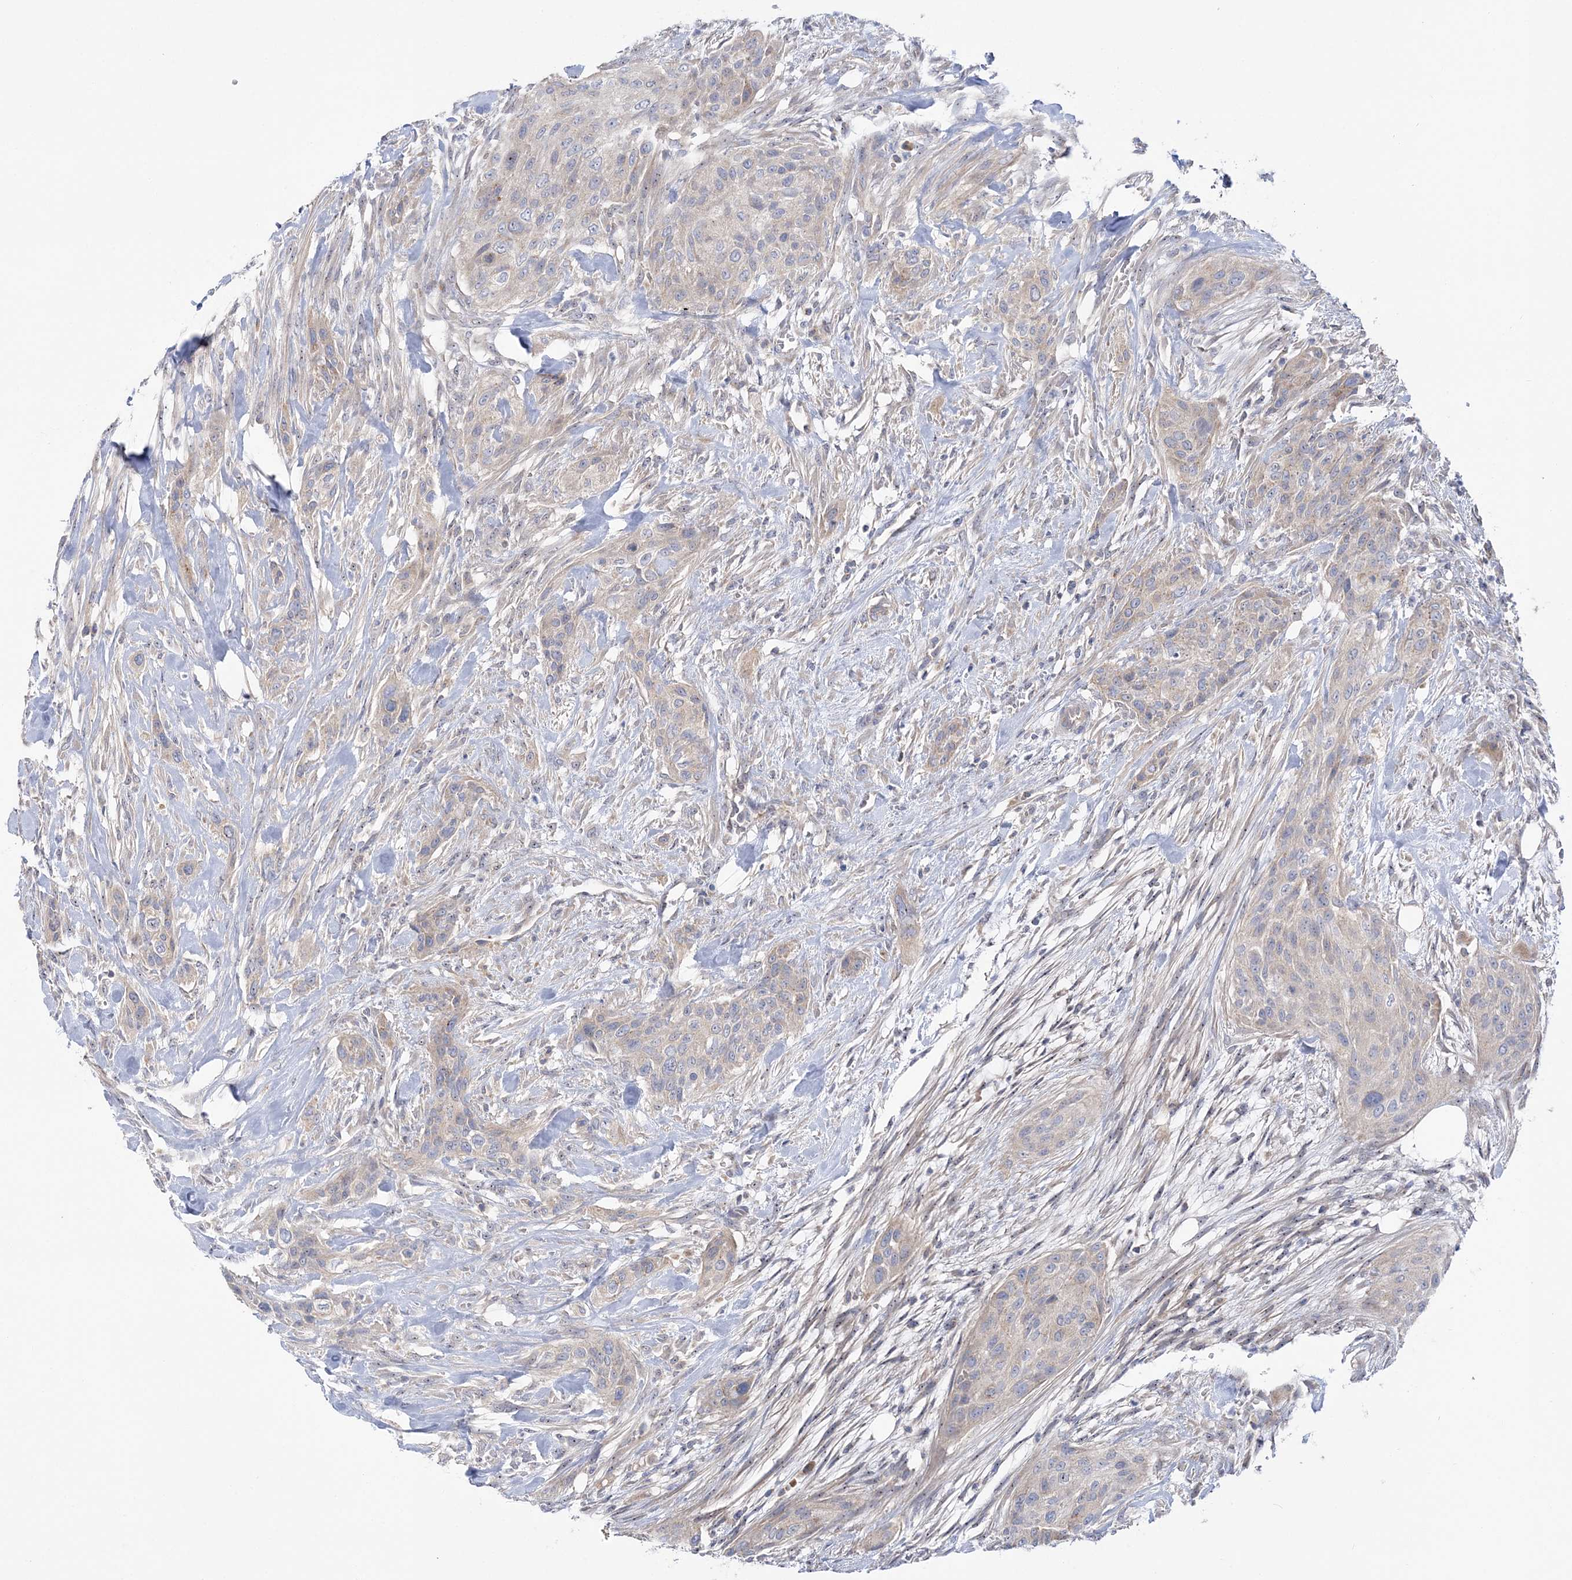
{"staining": {"intensity": "weak", "quantity": "<25%", "location": "cytoplasmic/membranous"}, "tissue": "urothelial cancer", "cell_type": "Tumor cells", "image_type": "cancer", "snomed": [{"axis": "morphology", "description": "Urothelial carcinoma, High grade"}, {"axis": "topography", "description": "Urinary bladder"}], "caption": "Micrograph shows no significant protein staining in tumor cells of high-grade urothelial carcinoma.", "gene": "MMADHC", "patient": {"sex": "male", "age": 35}}